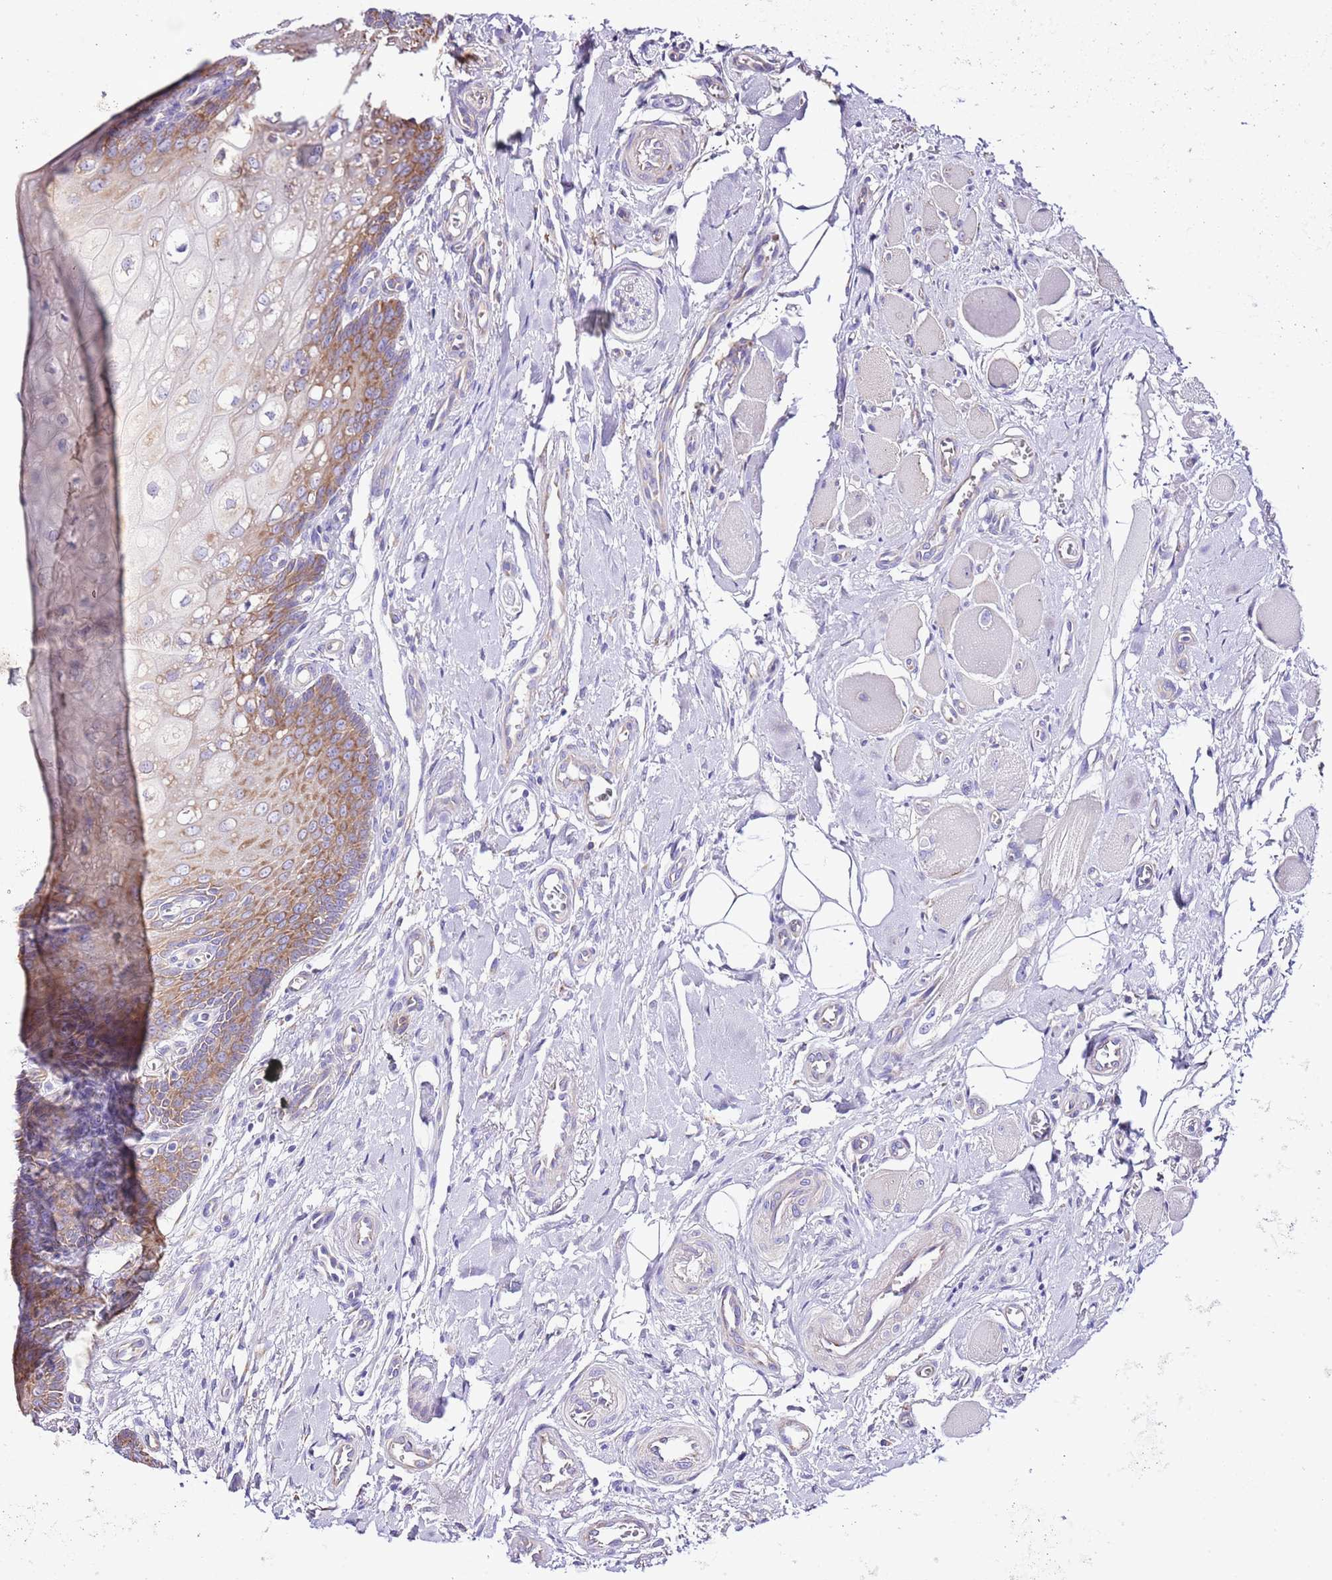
{"staining": {"intensity": "strong", "quantity": "25%-75%", "location": "cytoplasmic/membranous"}, "tissue": "oral mucosa", "cell_type": "Squamous epithelial cells", "image_type": "normal", "snomed": [{"axis": "morphology", "description": "Normal tissue, NOS"}, {"axis": "morphology", "description": "Squamous cell carcinoma, NOS"}, {"axis": "topography", "description": "Oral tissue"}, {"axis": "topography", "description": "Tounge, NOS"}, {"axis": "topography", "description": "Head-Neck"}], "caption": "Brown immunohistochemical staining in unremarkable human oral mucosa displays strong cytoplasmic/membranous expression in about 25%-75% of squamous epithelial cells.", "gene": "RPS10", "patient": {"sex": "male", "age": 79}}